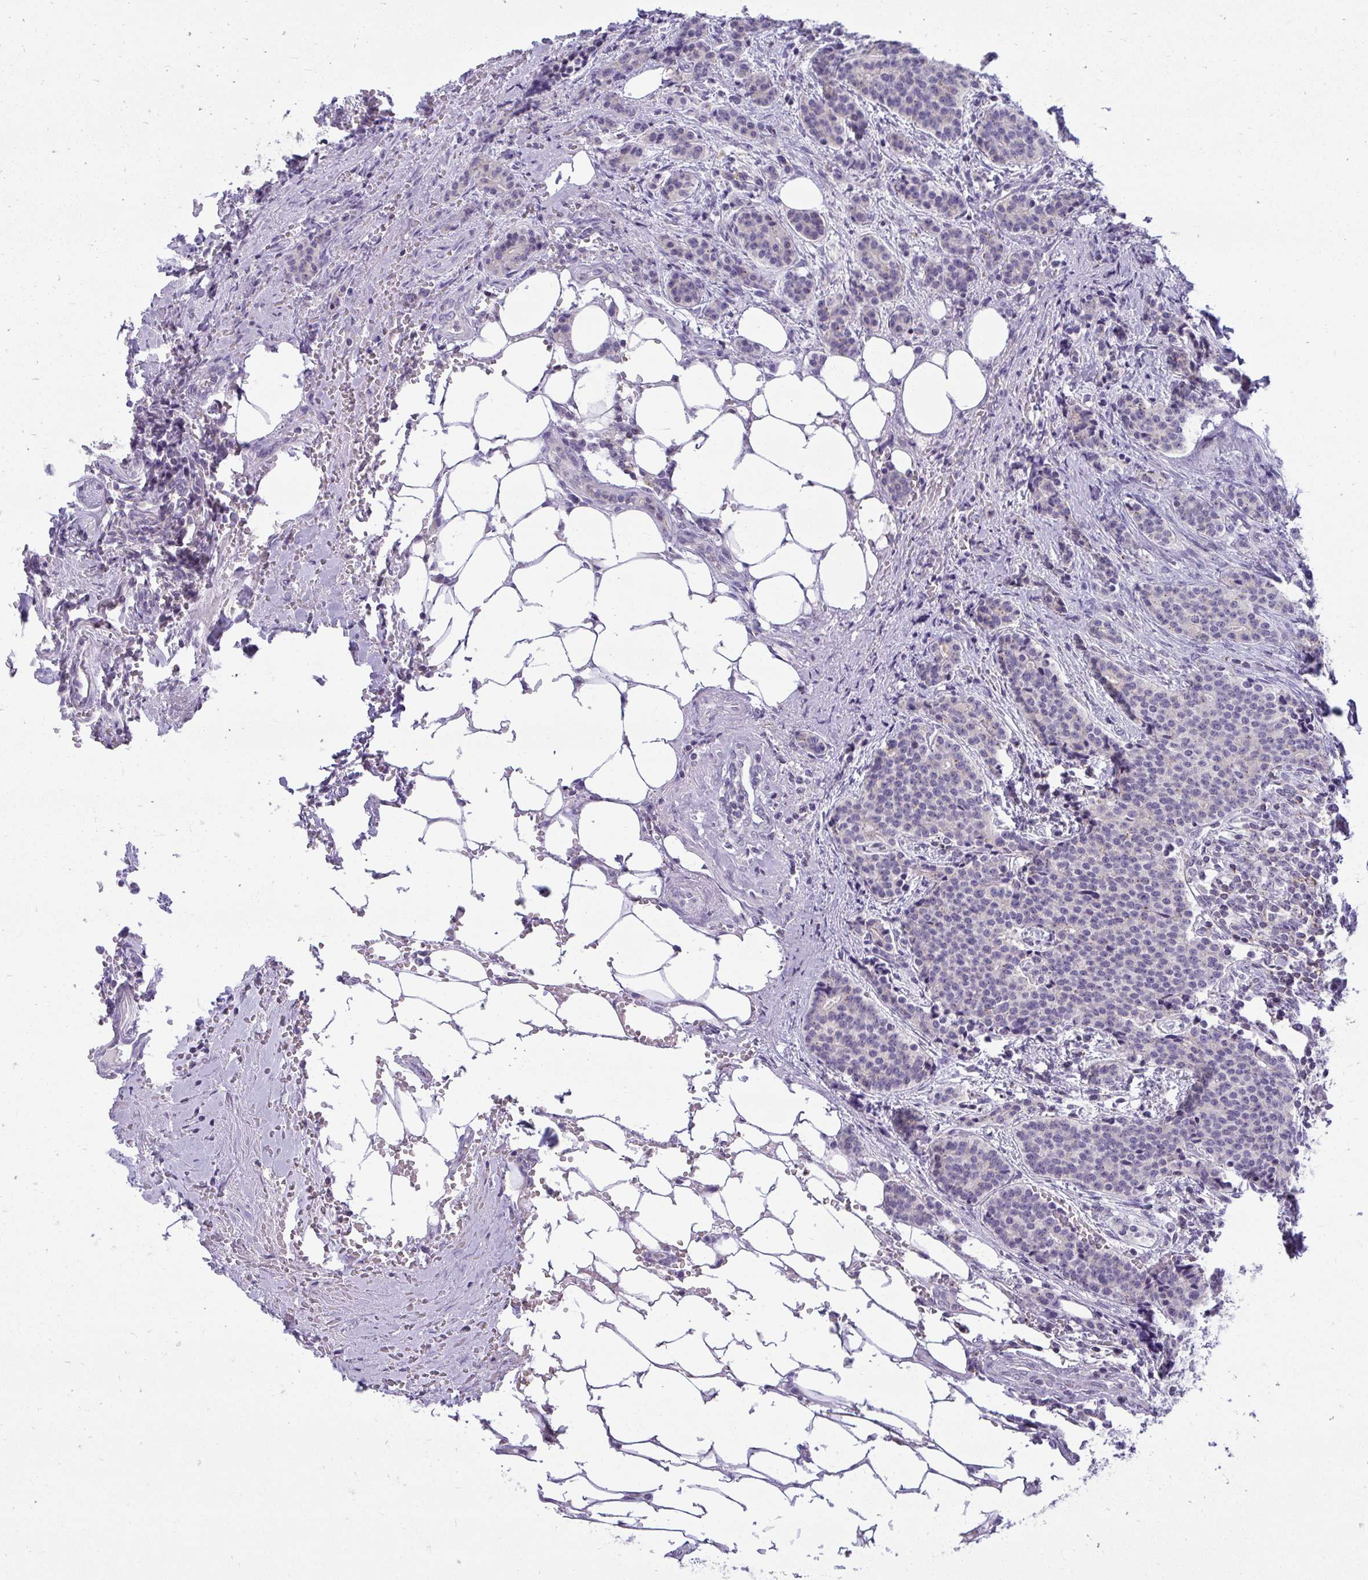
{"staining": {"intensity": "negative", "quantity": "none", "location": "none"}, "tissue": "carcinoid", "cell_type": "Tumor cells", "image_type": "cancer", "snomed": [{"axis": "morphology", "description": "Carcinoid, malignant, NOS"}, {"axis": "topography", "description": "Small intestine"}], "caption": "Tumor cells are negative for brown protein staining in malignant carcinoid.", "gene": "VPS4B", "patient": {"sex": "female", "age": 73}}